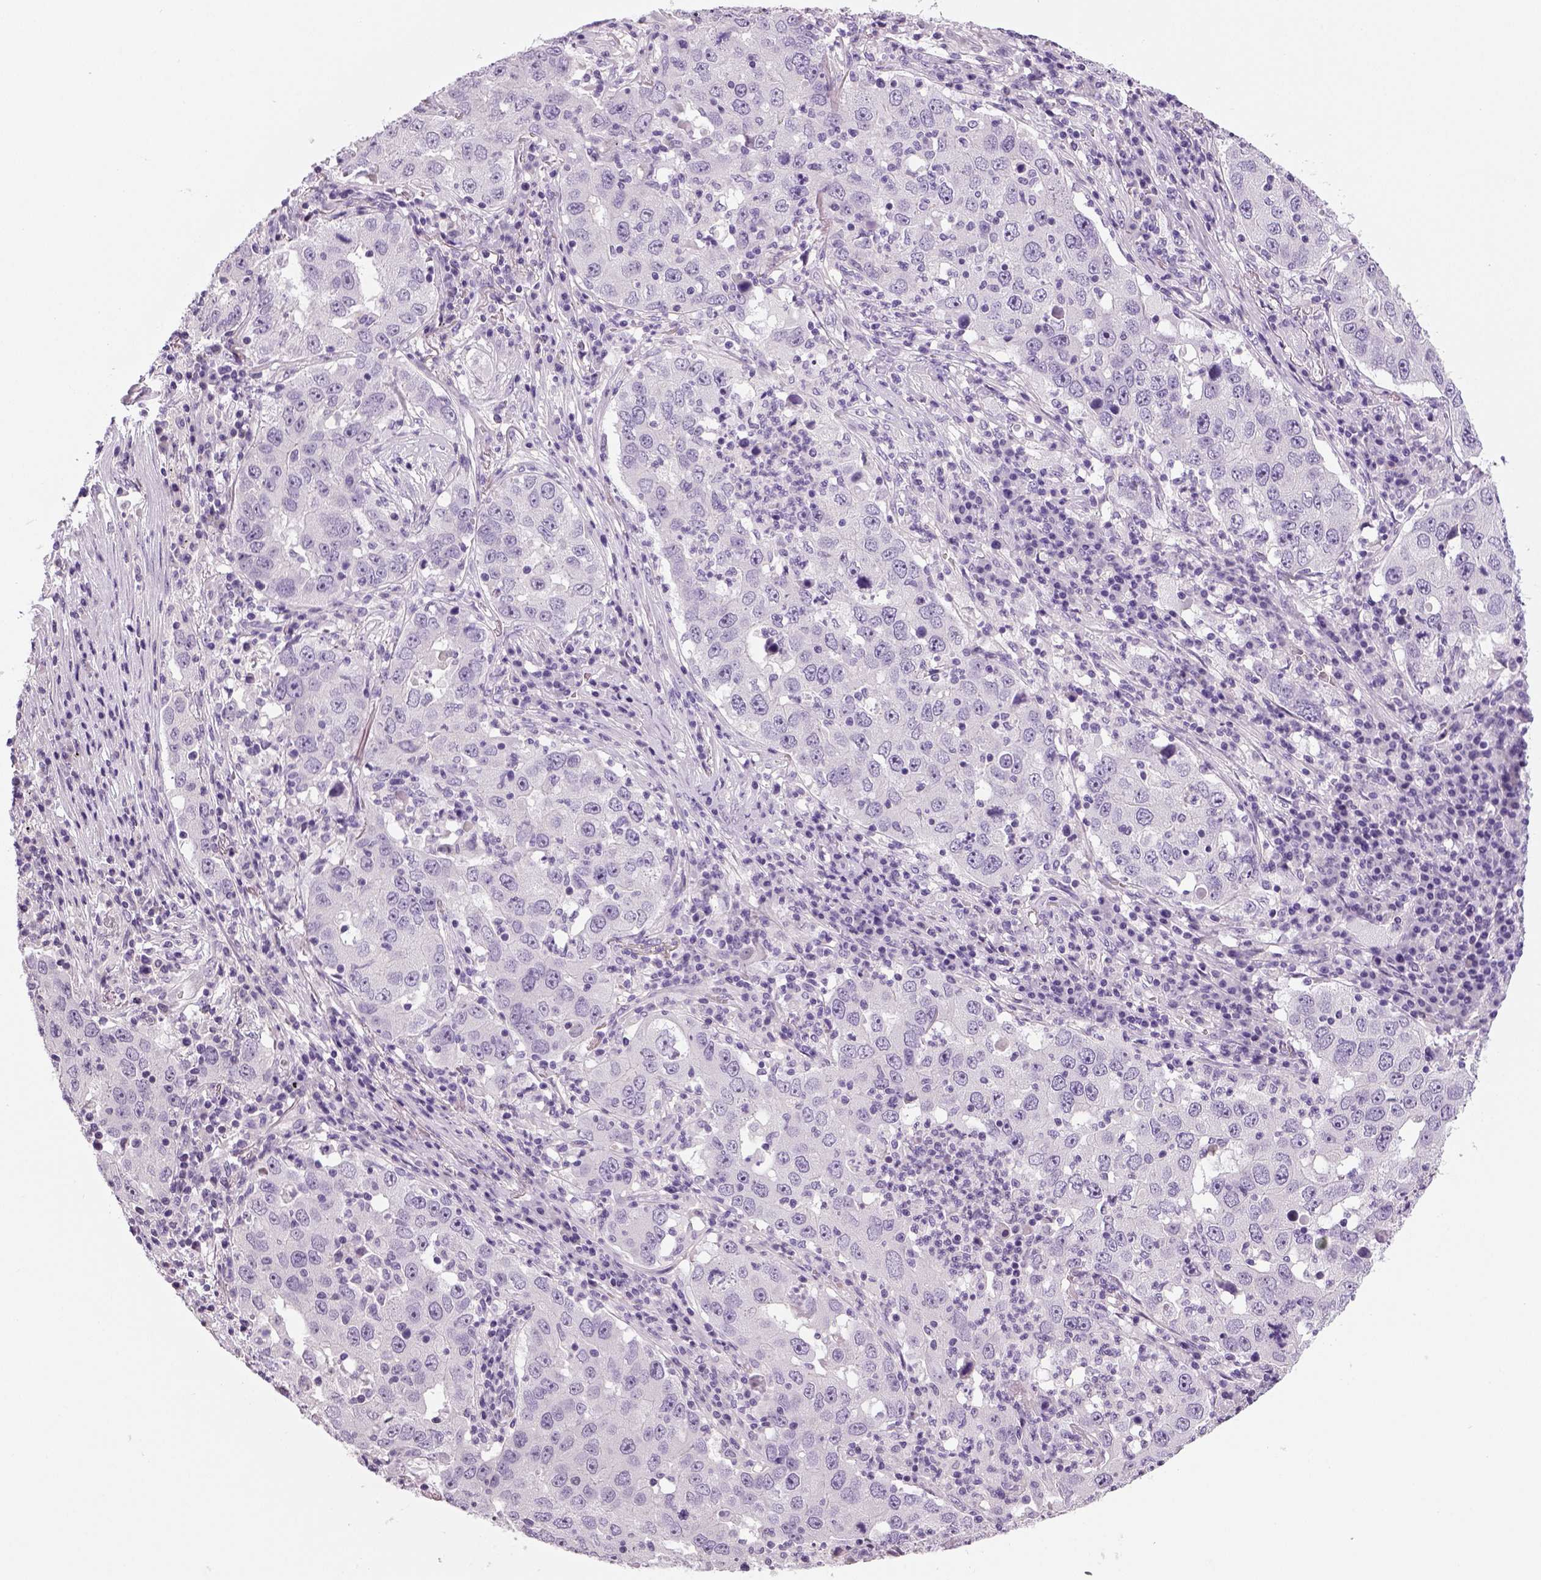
{"staining": {"intensity": "negative", "quantity": "none", "location": "none"}, "tissue": "lung cancer", "cell_type": "Tumor cells", "image_type": "cancer", "snomed": [{"axis": "morphology", "description": "Adenocarcinoma, NOS"}, {"axis": "topography", "description": "Lung"}], "caption": "Protein analysis of adenocarcinoma (lung) shows no significant staining in tumor cells.", "gene": "TSPAN7", "patient": {"sex": "male", "age": 73}}